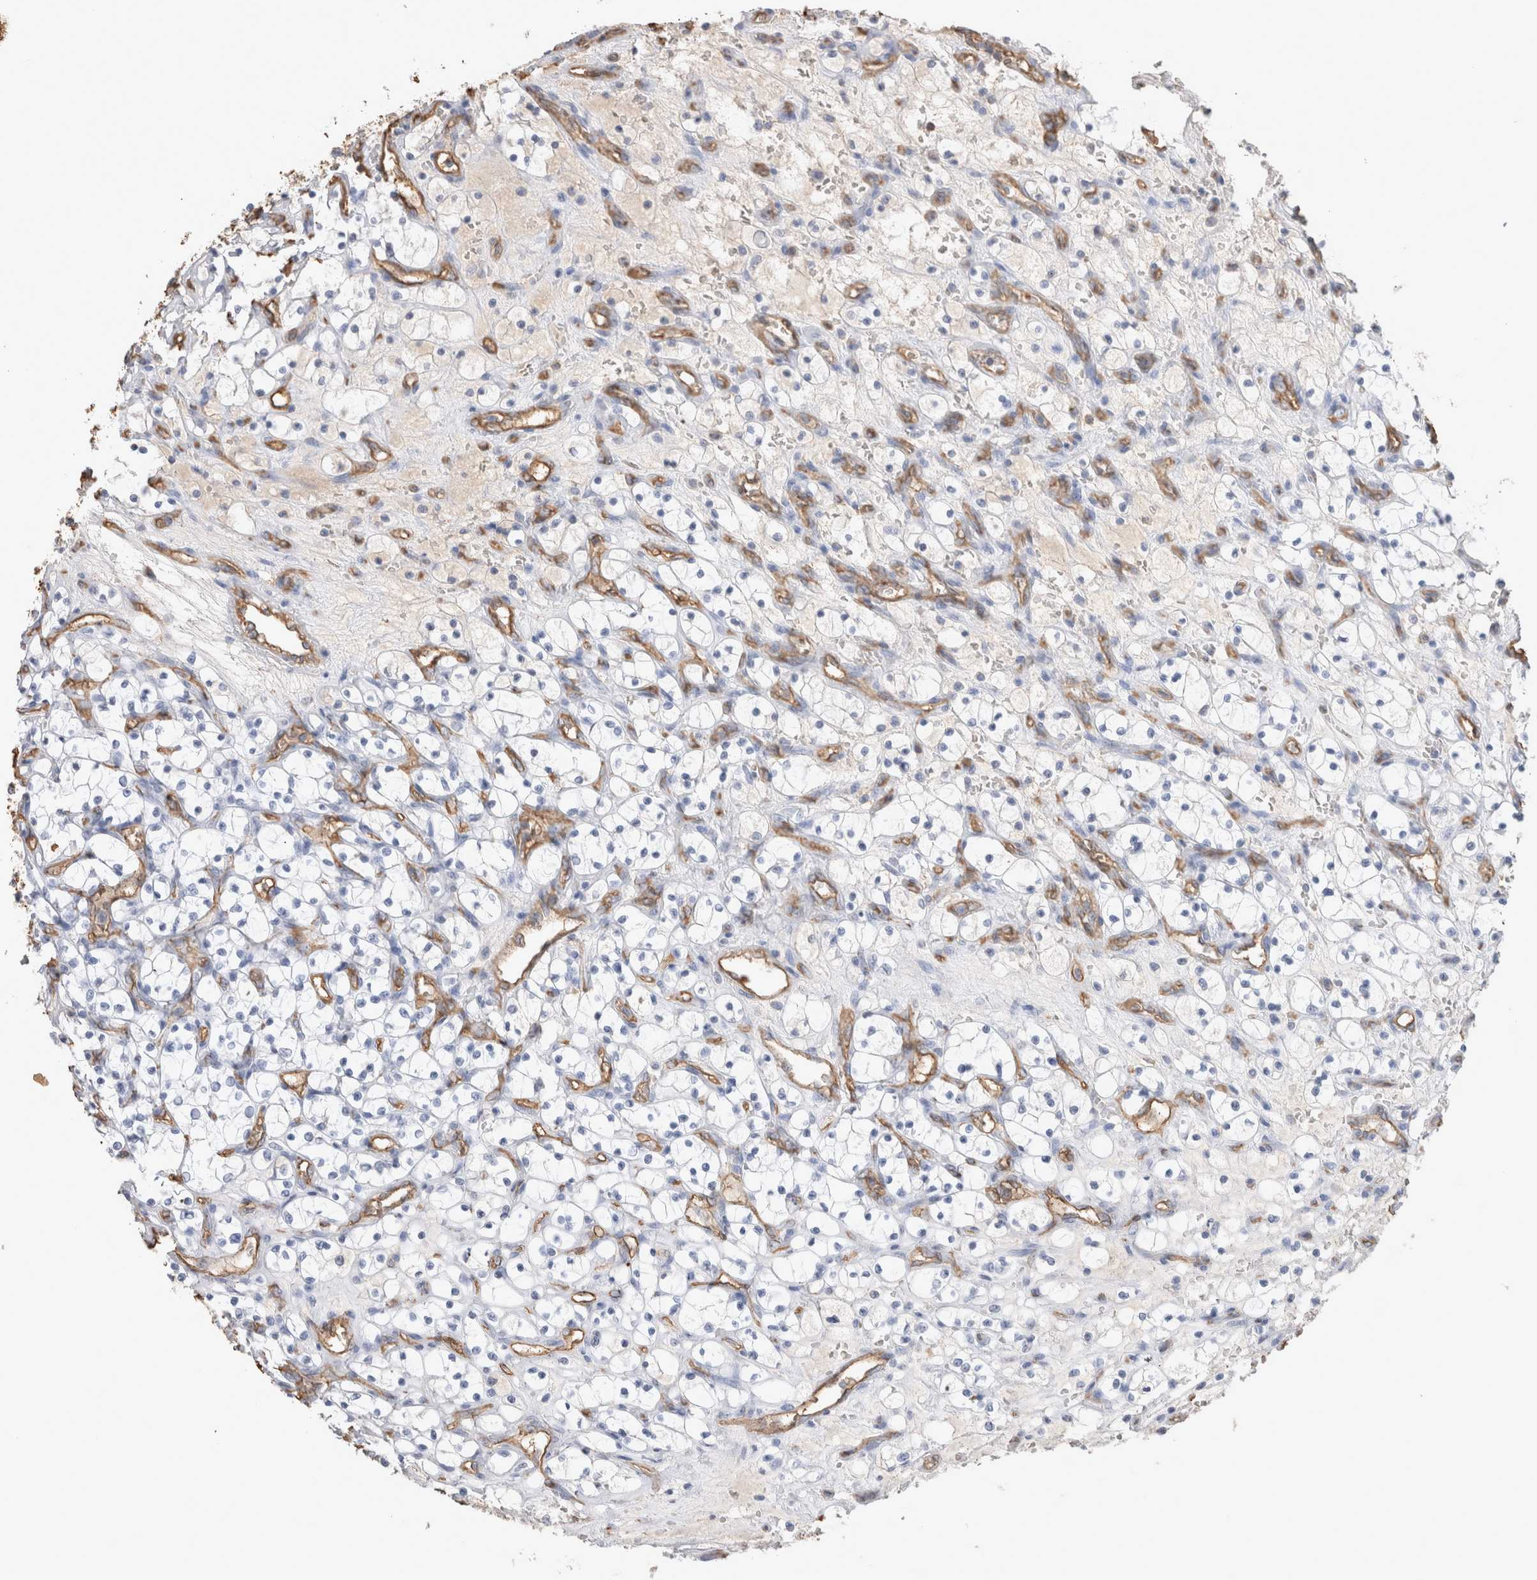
{"staining": {"intensity": "negative", "quantity": "none", "location": "none"}, "tissue": "renal cancer", "cell_type": "Tumor cells", "image_type": "cancer", "snomed": [{"axis": "morphology", "description": "Adenocarcinoma, NOS"}, {"axis": "topography", "description": "Kidney"}], "caption": "Immunohistochemistry (IHC) histopathology image of adenocarcinoma (renal) stained for a protein (brown), which shows no expression in tumor cells.", "gene": "IL17RC", "patient": {"sex": "female", "age": 69}}